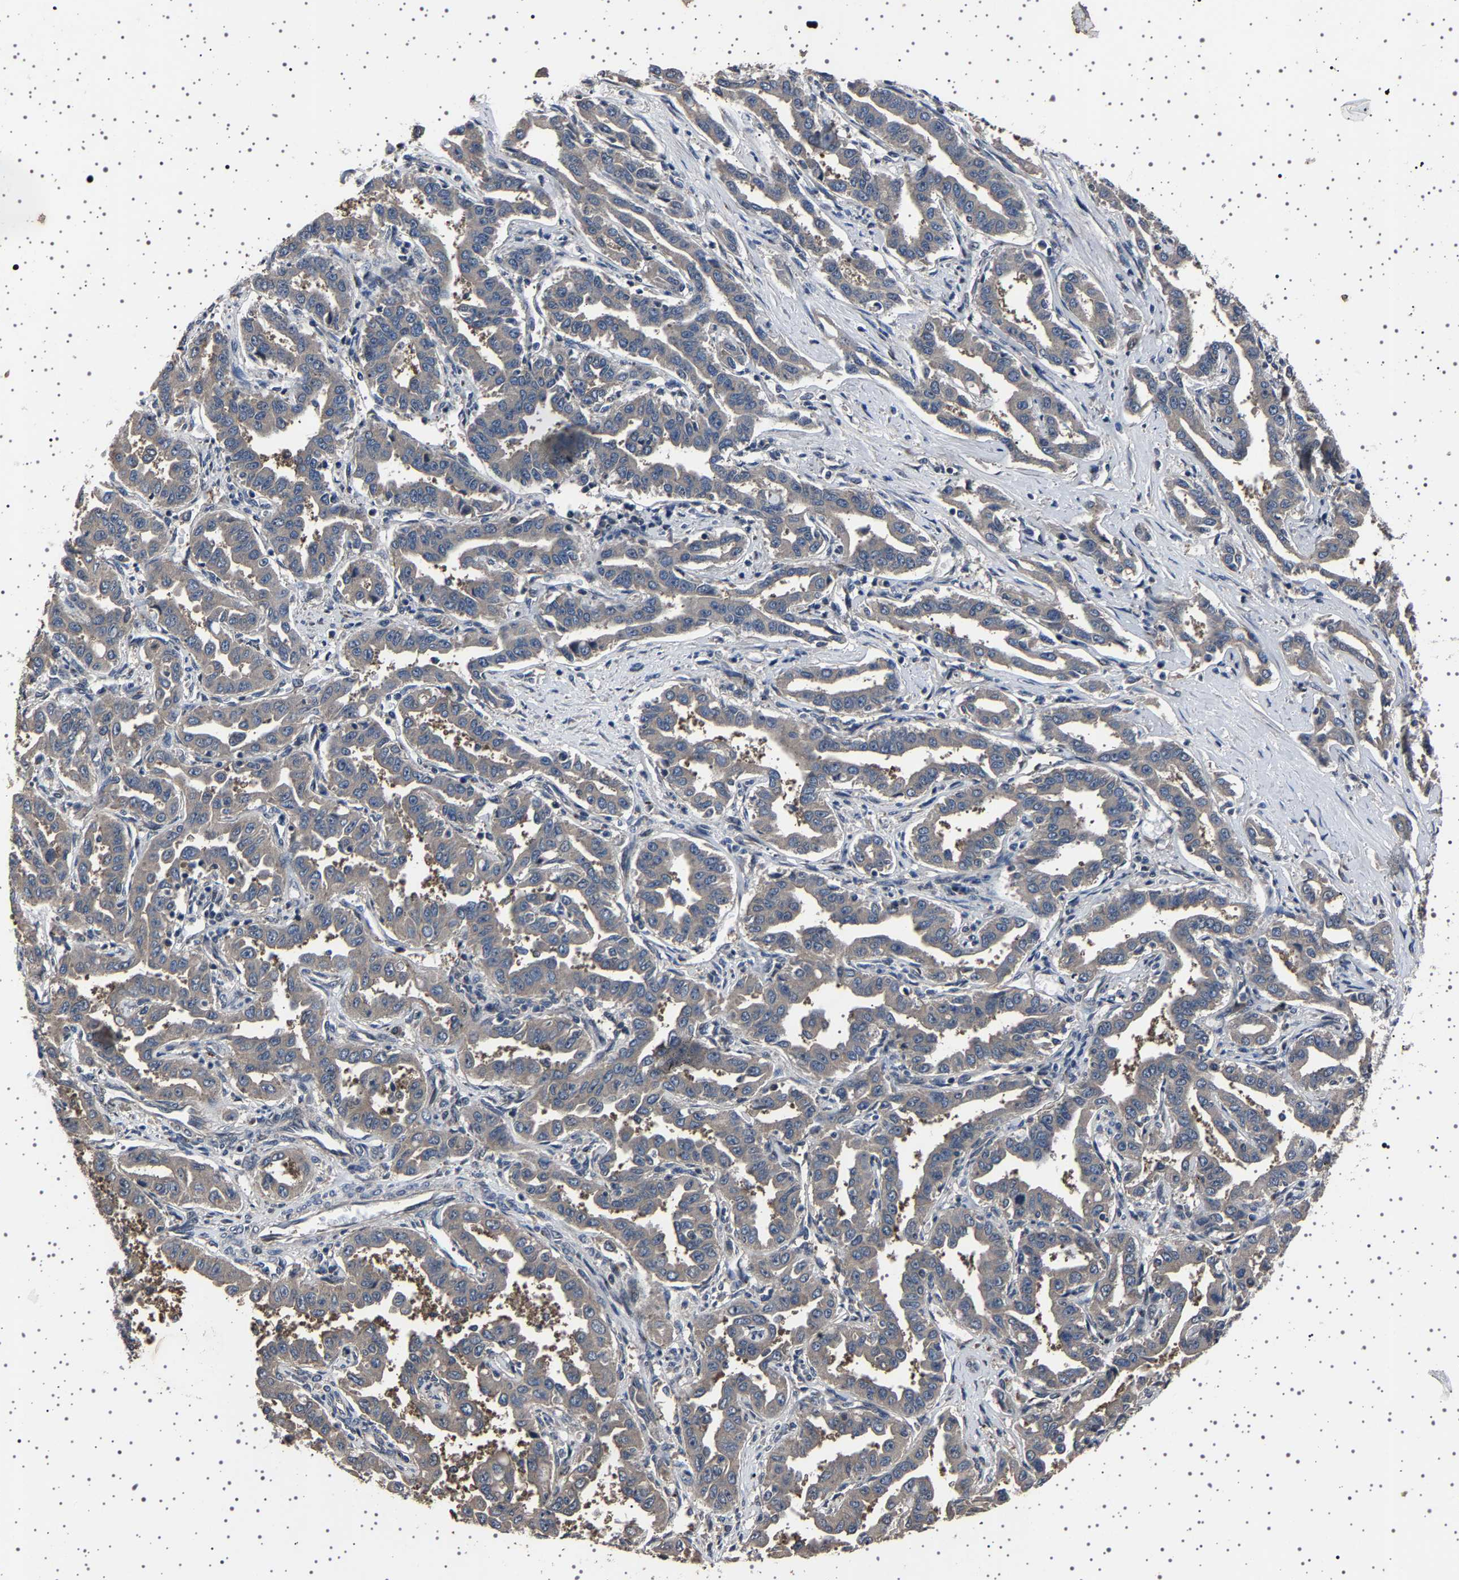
{"staining": {"intensity": "weak", "quantity": "<25%", "location": "cytoplasmic/membranous"}, "tissue": "liver cancer", "cell_type": "Tumor cells", "image_type": "cancer", "snomed": [{"axis": "morphology", "description": "Cholangiocarcinoma"}, {"axis": "topography", "description": "Liver"}], "caption": "Immunohistochemistry of cholangiocarcinoma (liver) shows no staining in tumor cells. The staining is performed using DAB (3,3'-diaminobenzidine) brown chromogen with nuclei counter-stained in using hematoxylin.", "gene": "NCKAP1", "patient": {"sex": "male", "age": 59}}